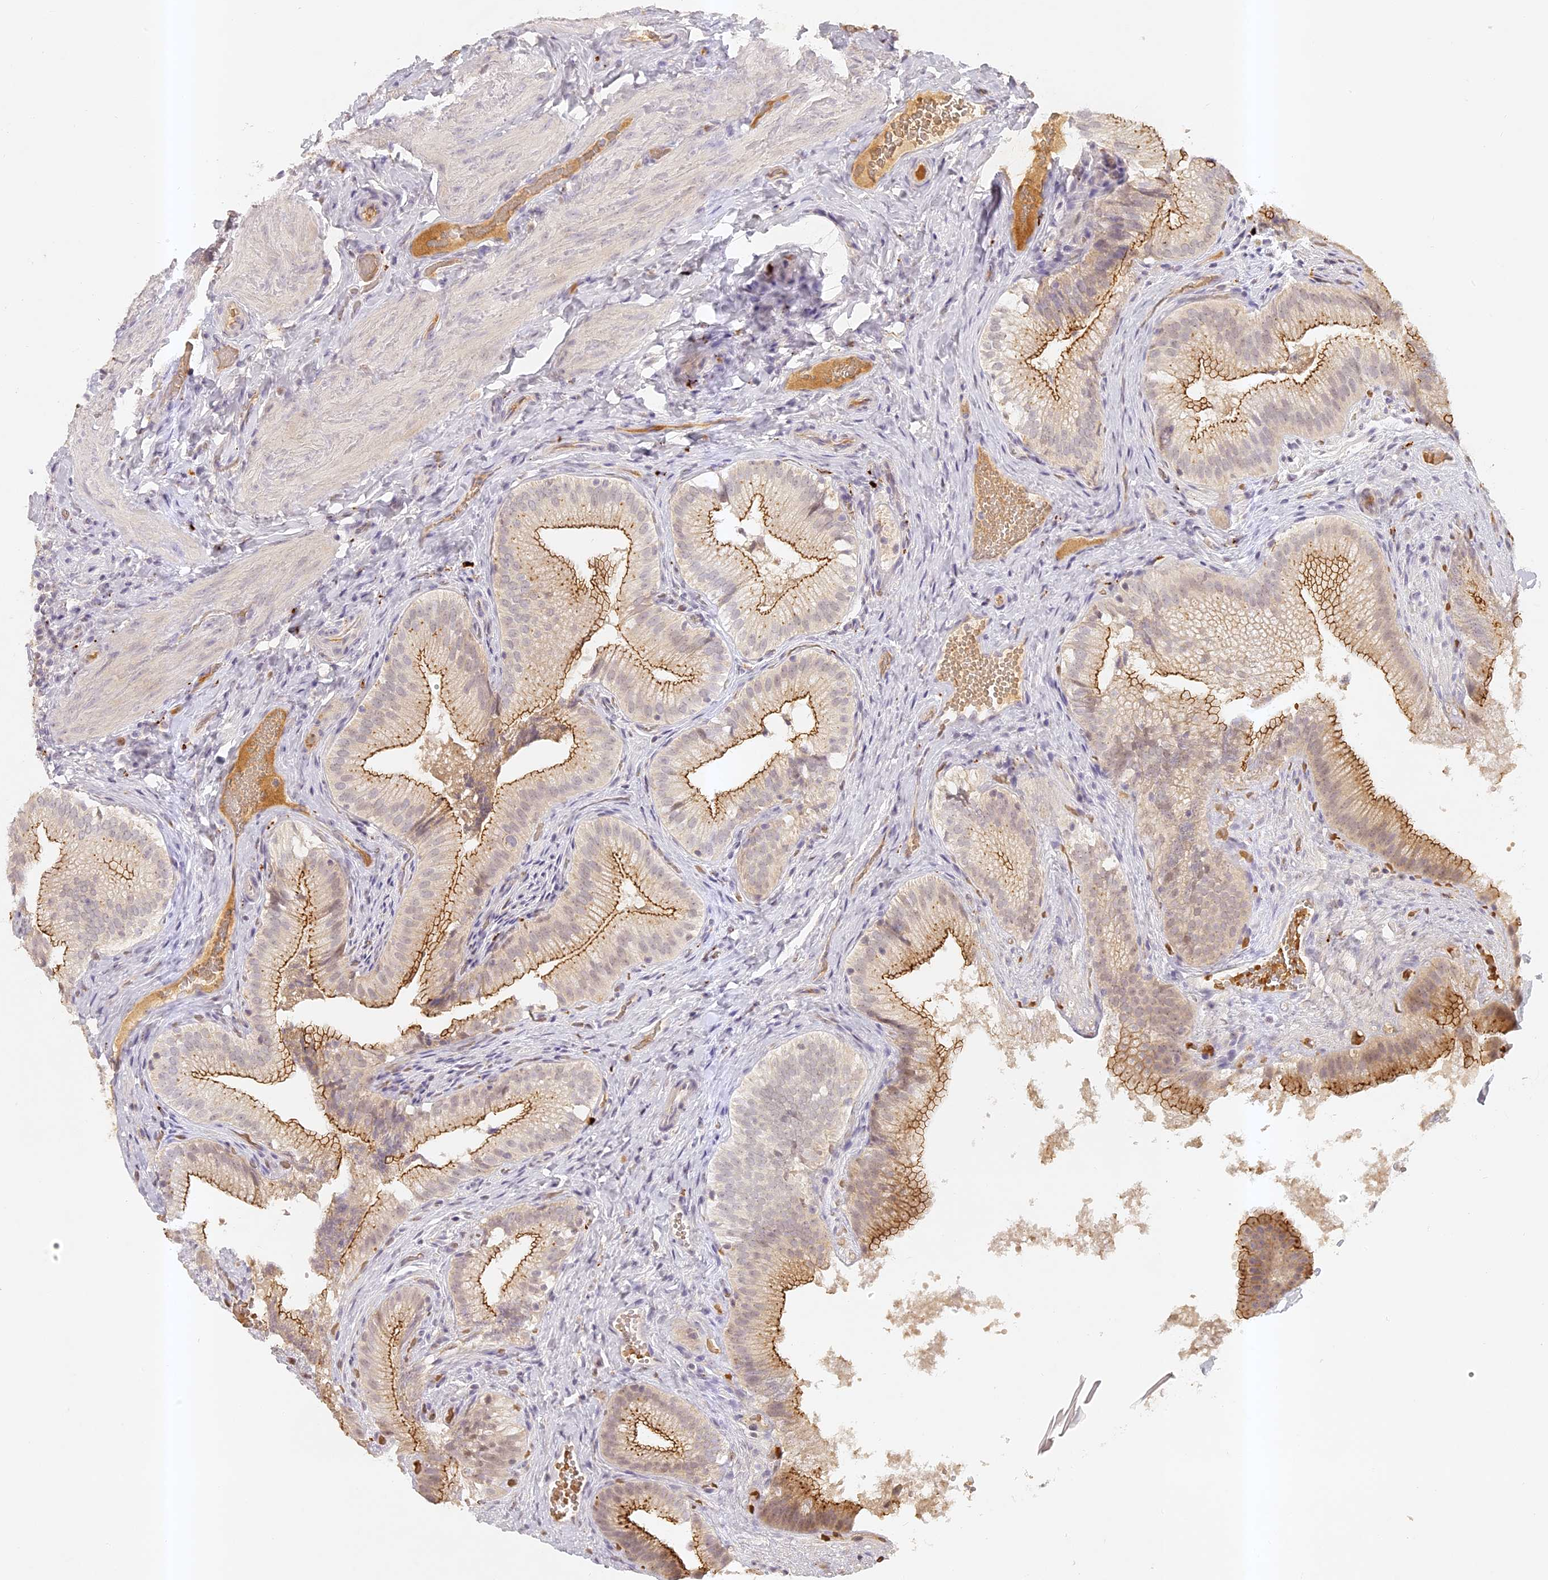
{"staining": {"intensity": "moderate", "quantity": "25%-75%", "location": "cytoplasmic/membranous"}, "tissue": "gallbladder", "cell_type": "Glandular cells", "image_type": "normal", "snomed": [{"axis": "morphology", "description": "Normal tissue, NOS"}, {"axis": "topography", "description": "Gallbladder"}], "caption": "Moderate cytoplasmic/membranous staining is identified in about 25%-75% of glandular cells in benign gallbladder. The staining was performed using DAB to visualize the protein expression in brown, while the nuclei were stained in blue with hematoxylin (Magnification: 20x).", "gene": "ELL3", "patient": {"sex": "female", "age": 30}}